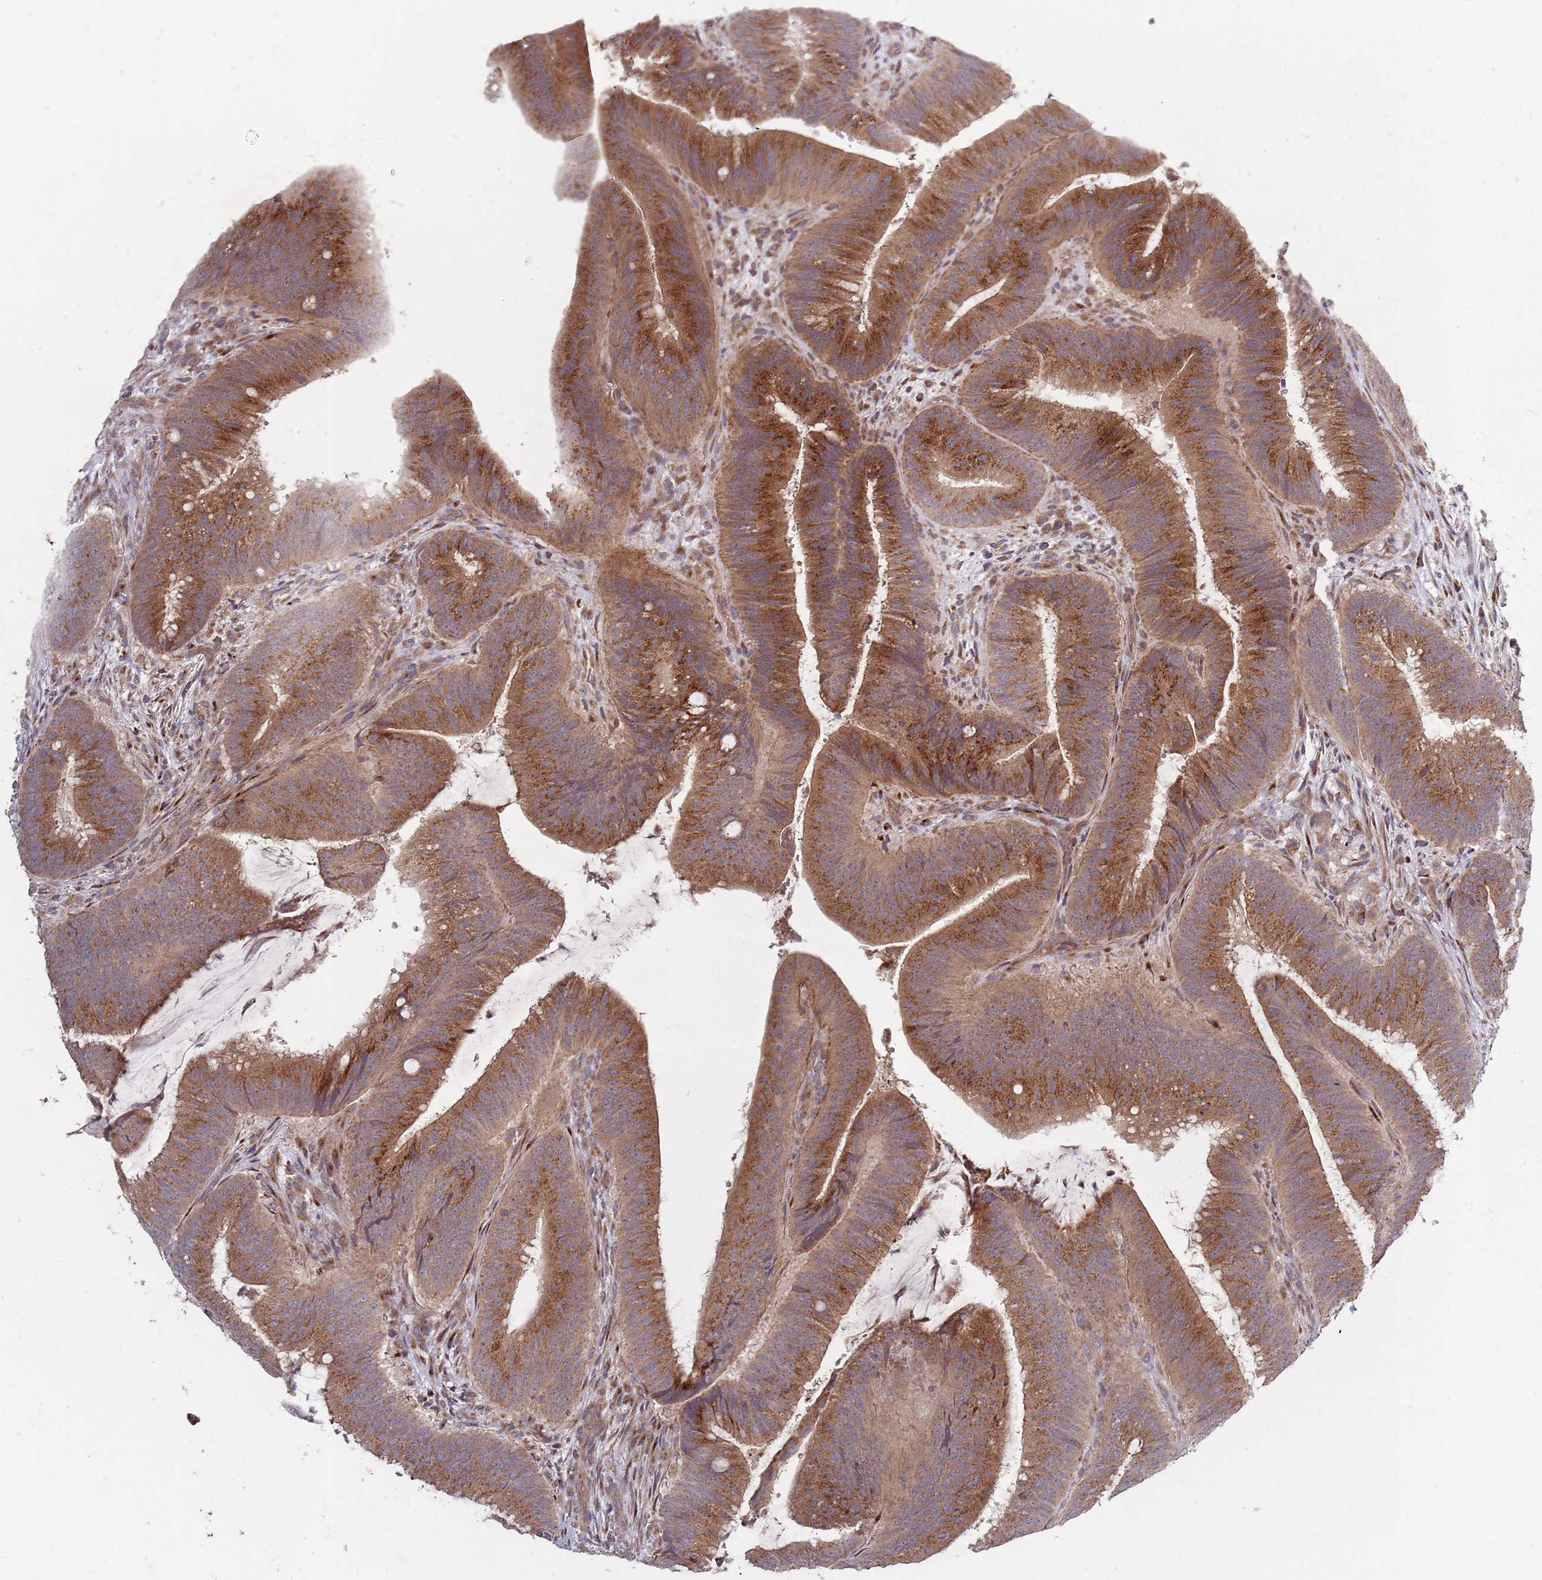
{"staining": {"intensity": "moderate", "quantity": ">75%", "location": "cytoplasmic/membranous"}, "tissue": "colorectal cancer", "cell_type": "Tumor cells", "image_type": "cancer", "snomed": [{"axis": "morphology", "description": "Adenocarcinoma, NOS"}, {"axis": "topography", "description": "Colon"}], "caption": "About >75% of tumor cells in human colorectal cancer (adenocarcinoma) show moderate cytoplasmic/membranous protein staining as visualized by brown immunohistochemical staining.", "gene": "PLD6", "patient": {"sex": "female", "age": 43}}